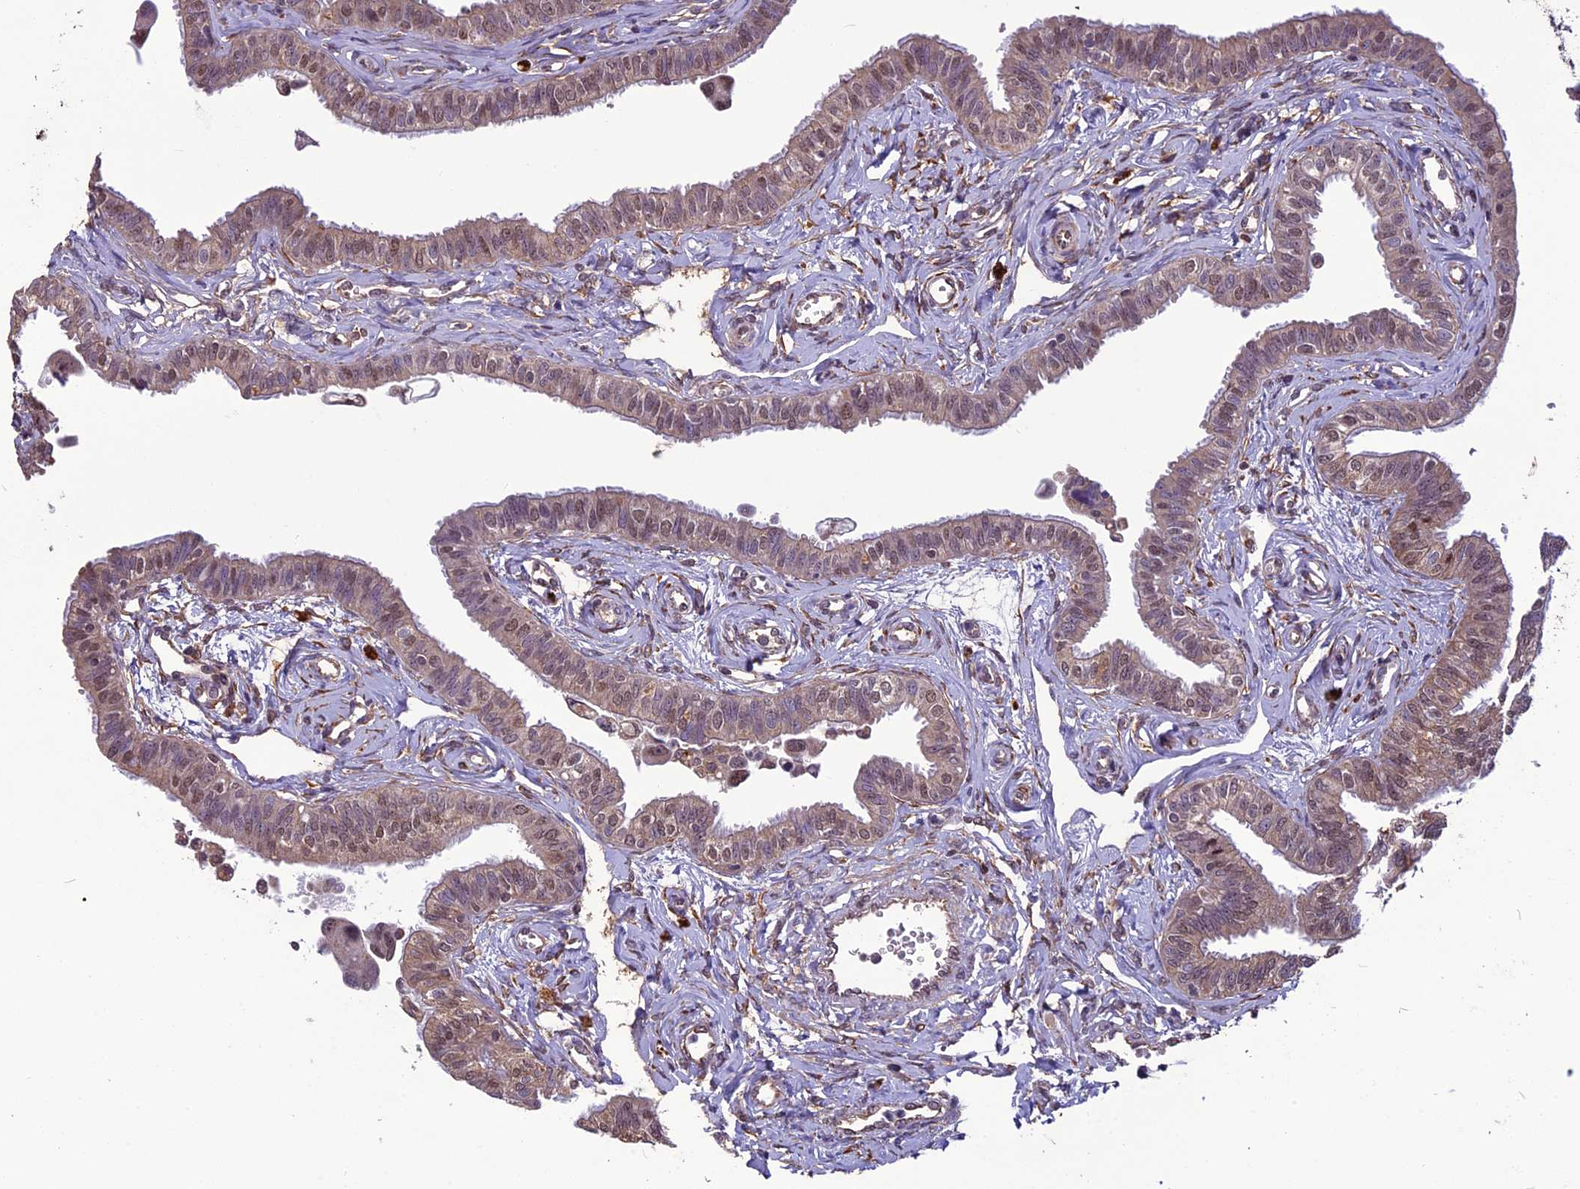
{"staining": {"intensity": "moderate", "quantity": ">75%", "location": "nuclear"}, "tissue": "fallopian tube", "cell_type": "Glandular cells", "image_type": "normal", "snomed": [{"axis": "morphology", "description": "Normal tissue, NOS"}, {"axis": "morphology", "description": "Carcinoma, NOS"}, {"axis": "topography", "description": "Fallopian tube"}, {"axis": "topography", "description": "Ovary"}], "caption": "Glandular cells exhibit medium levels of moderate nuclear staining in about >75% of cells in normal human fallopian tube.", "gene": "C3orf70", "patient": {"sex": "female", "age": 59}}